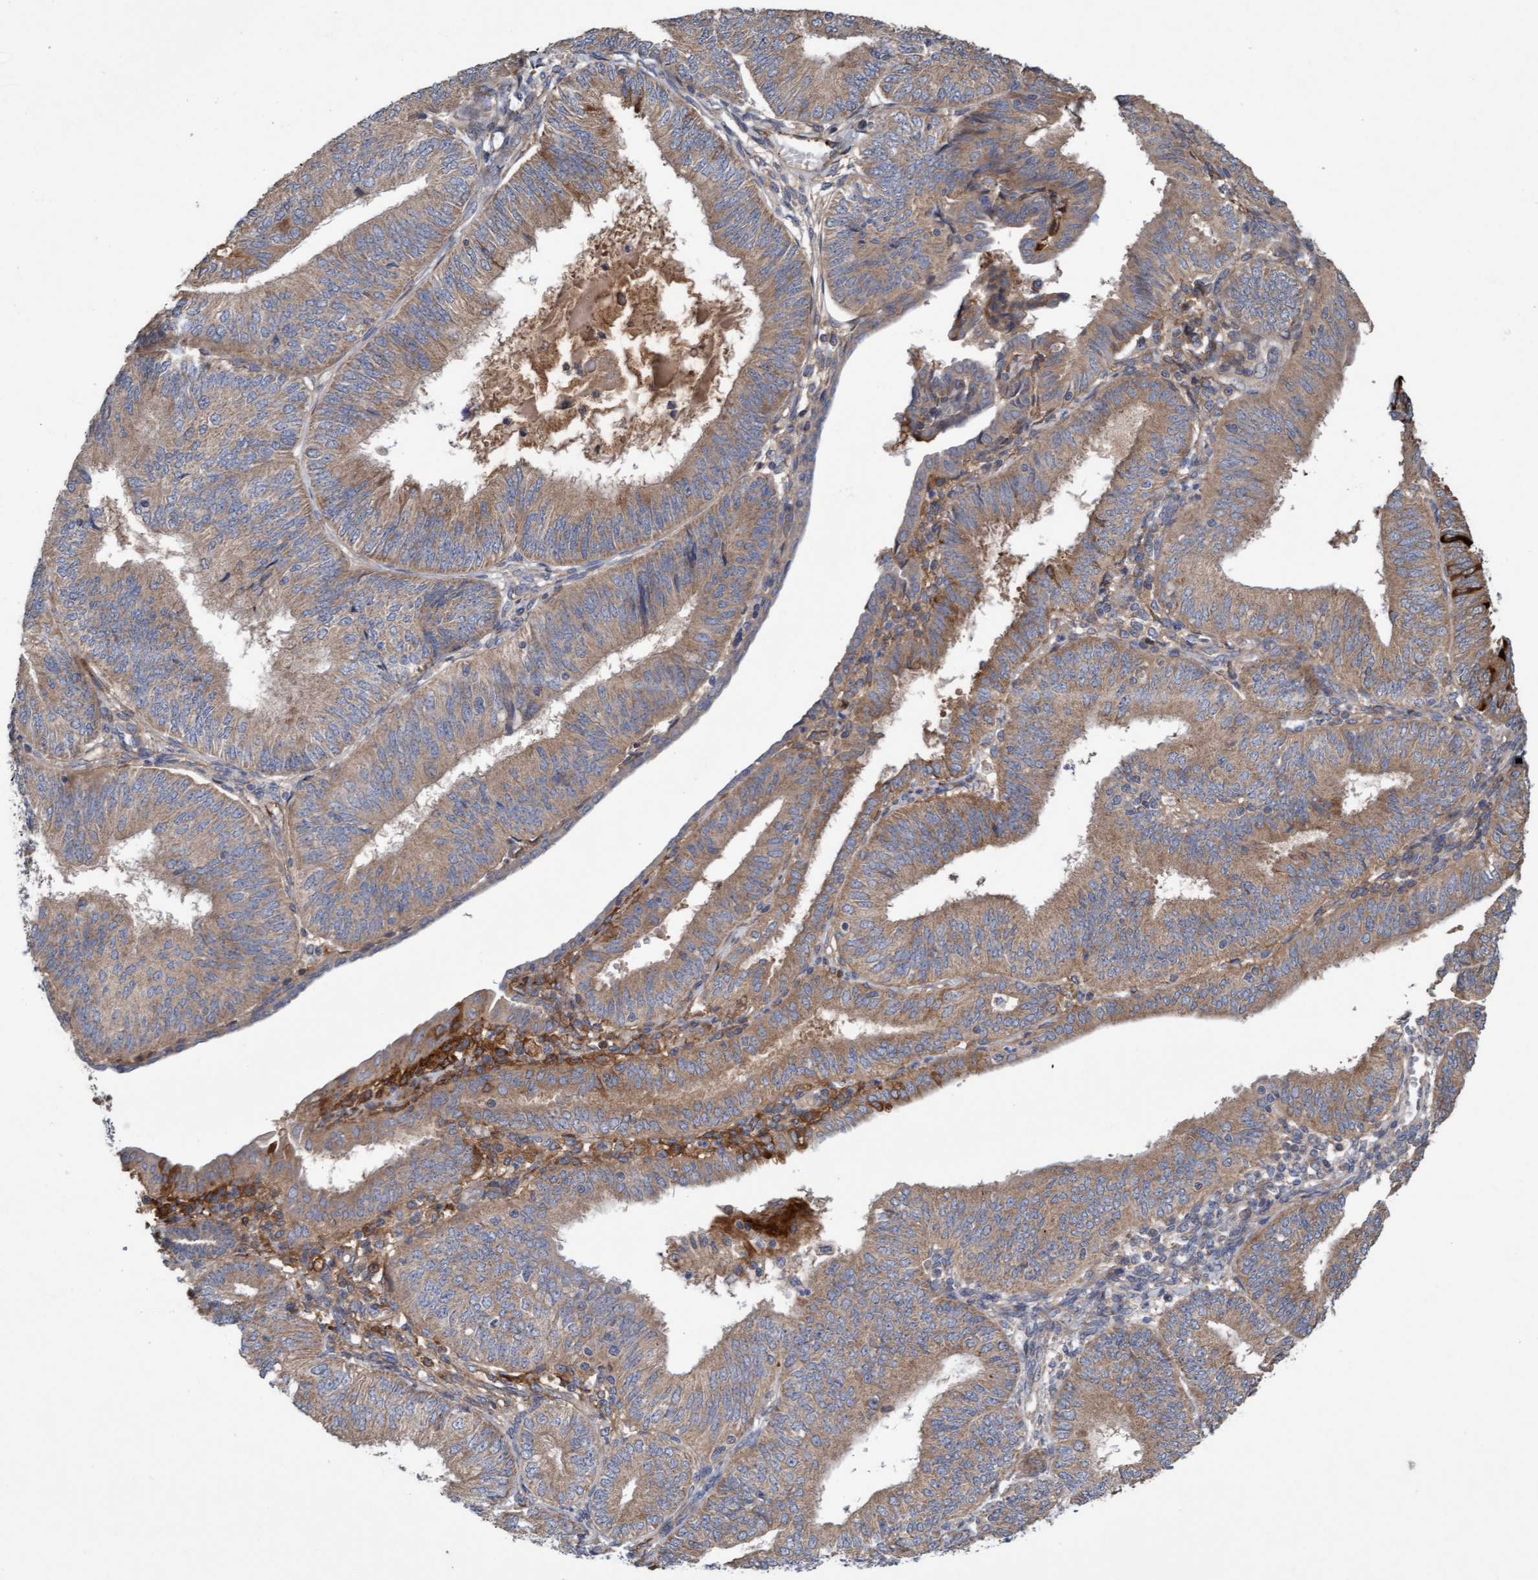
{"staining": {"intensity": "moderate", "quantity": ">75%", "location": "cytoplasmic/membranous"}, "tissue": "endometrial cancer", "cell_type": "Tumor cells", "image_type": "cancer", "snomed": [{"axis": "morphology", "description": "Adenocarcinoma, NOS"}, {"axis": "topography", "description": "Endometrium"}], "caption": "Protein expression by immunohistochemistry (IHC) demonstrates moderate cytoplasmic/membranous positivity in about >75% of tumor cells in endometrial cancer. Using DAB (brown) and hematoxylin (blue) stains, captured at high magnification using brightfield microscopy.", "gene": "DDHD2", "patient": {"sex": "female", "age": 58}}